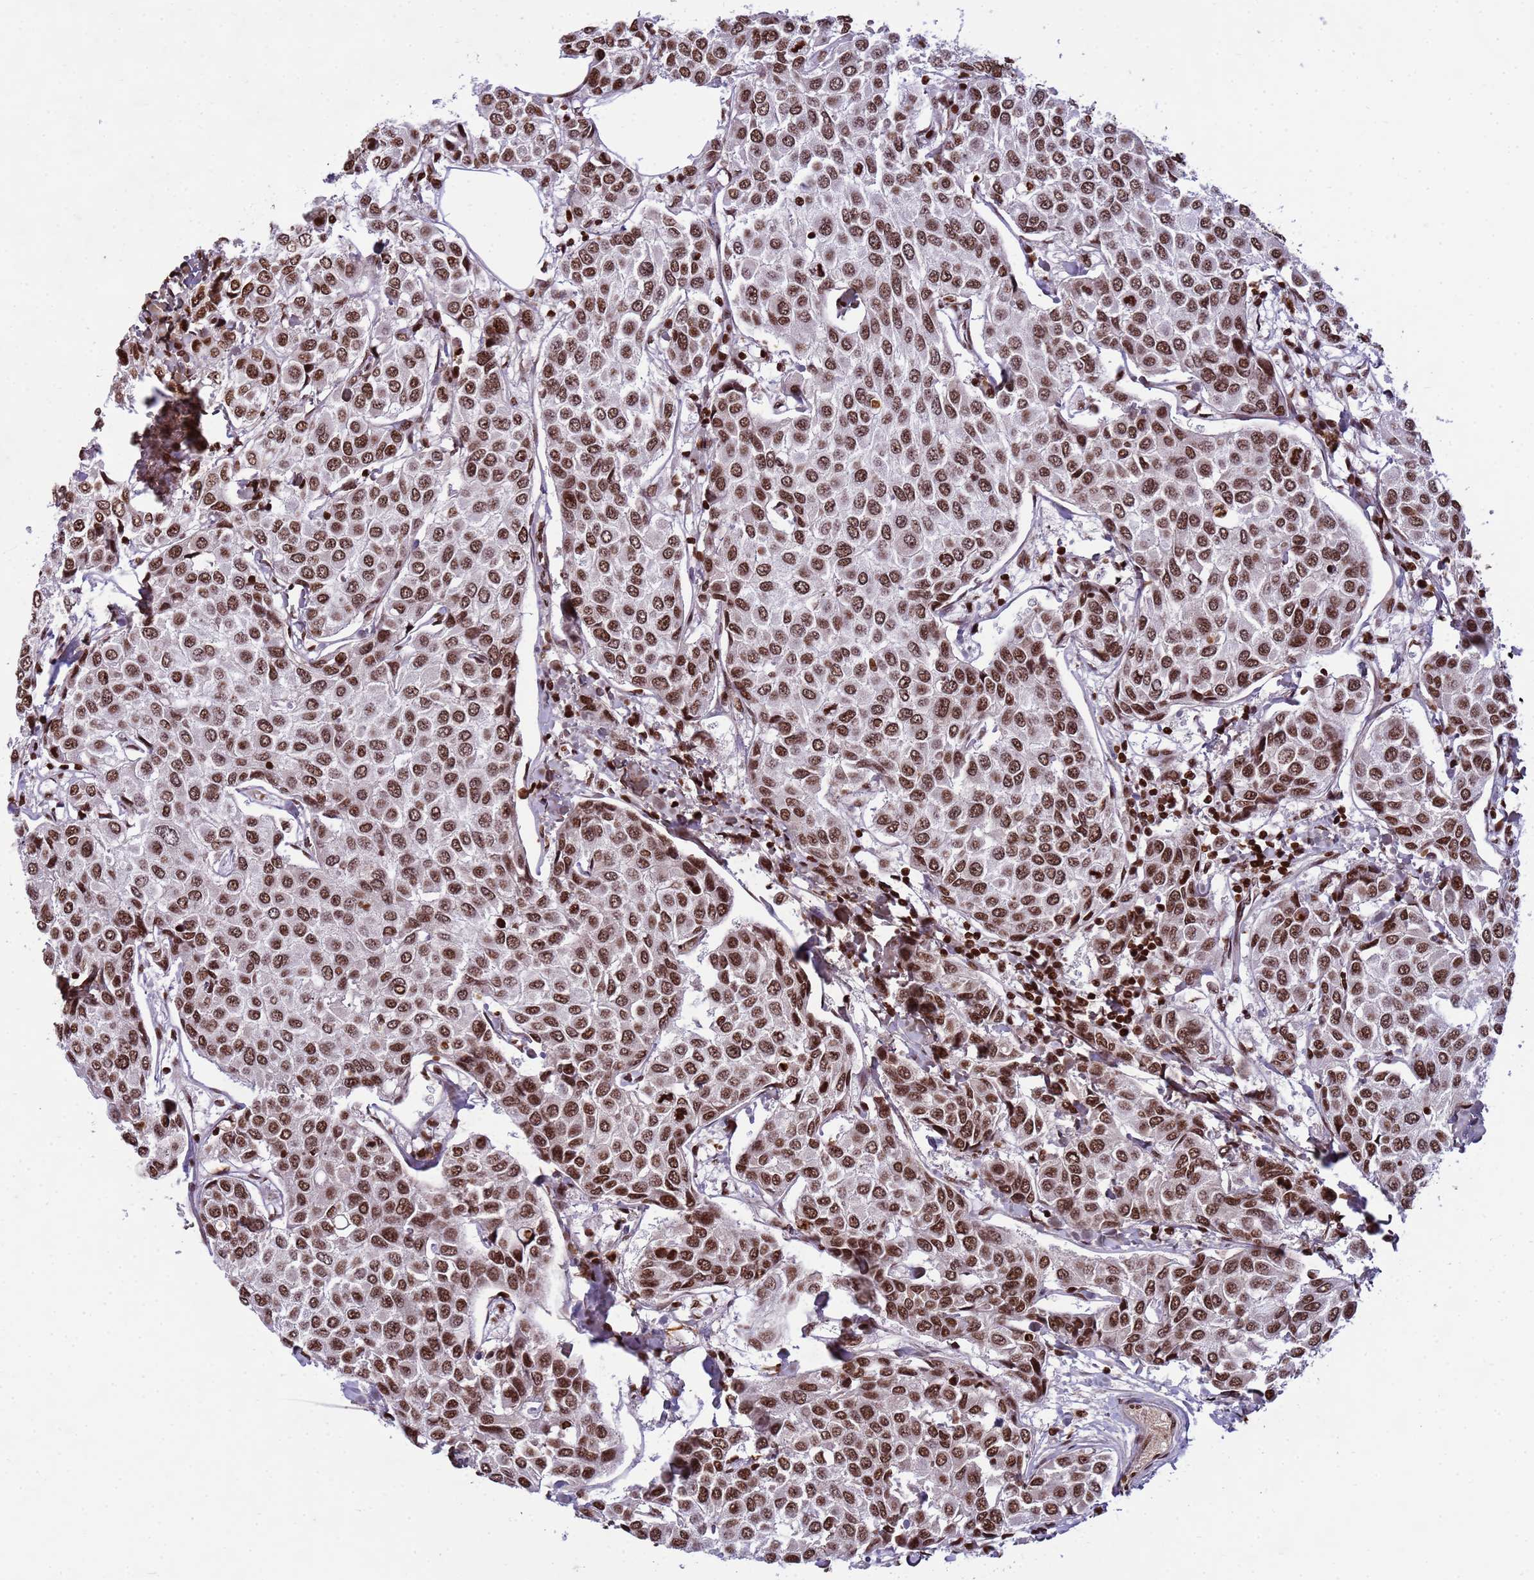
{"staining": {"intensity": "strong", "quantity": ">75%", "location": "nuclear"}, "tissue": "breast cancer", "cell_type": "Tumor cells", "image_type": "cancer", "snomed": [{"axis": "morphology", "description": "Duct carcinoma"}, {"axis": "topography", "description": "Breast"}], "caption": "Infiltrating ductal carcinoma (breast) was stained to show a protein in brown. There is high levels of strong nuclear positivity in approximately >75% of tumor cells.", "gene": "H3-3B", "patient": {"sex": "female", "age": 55}}